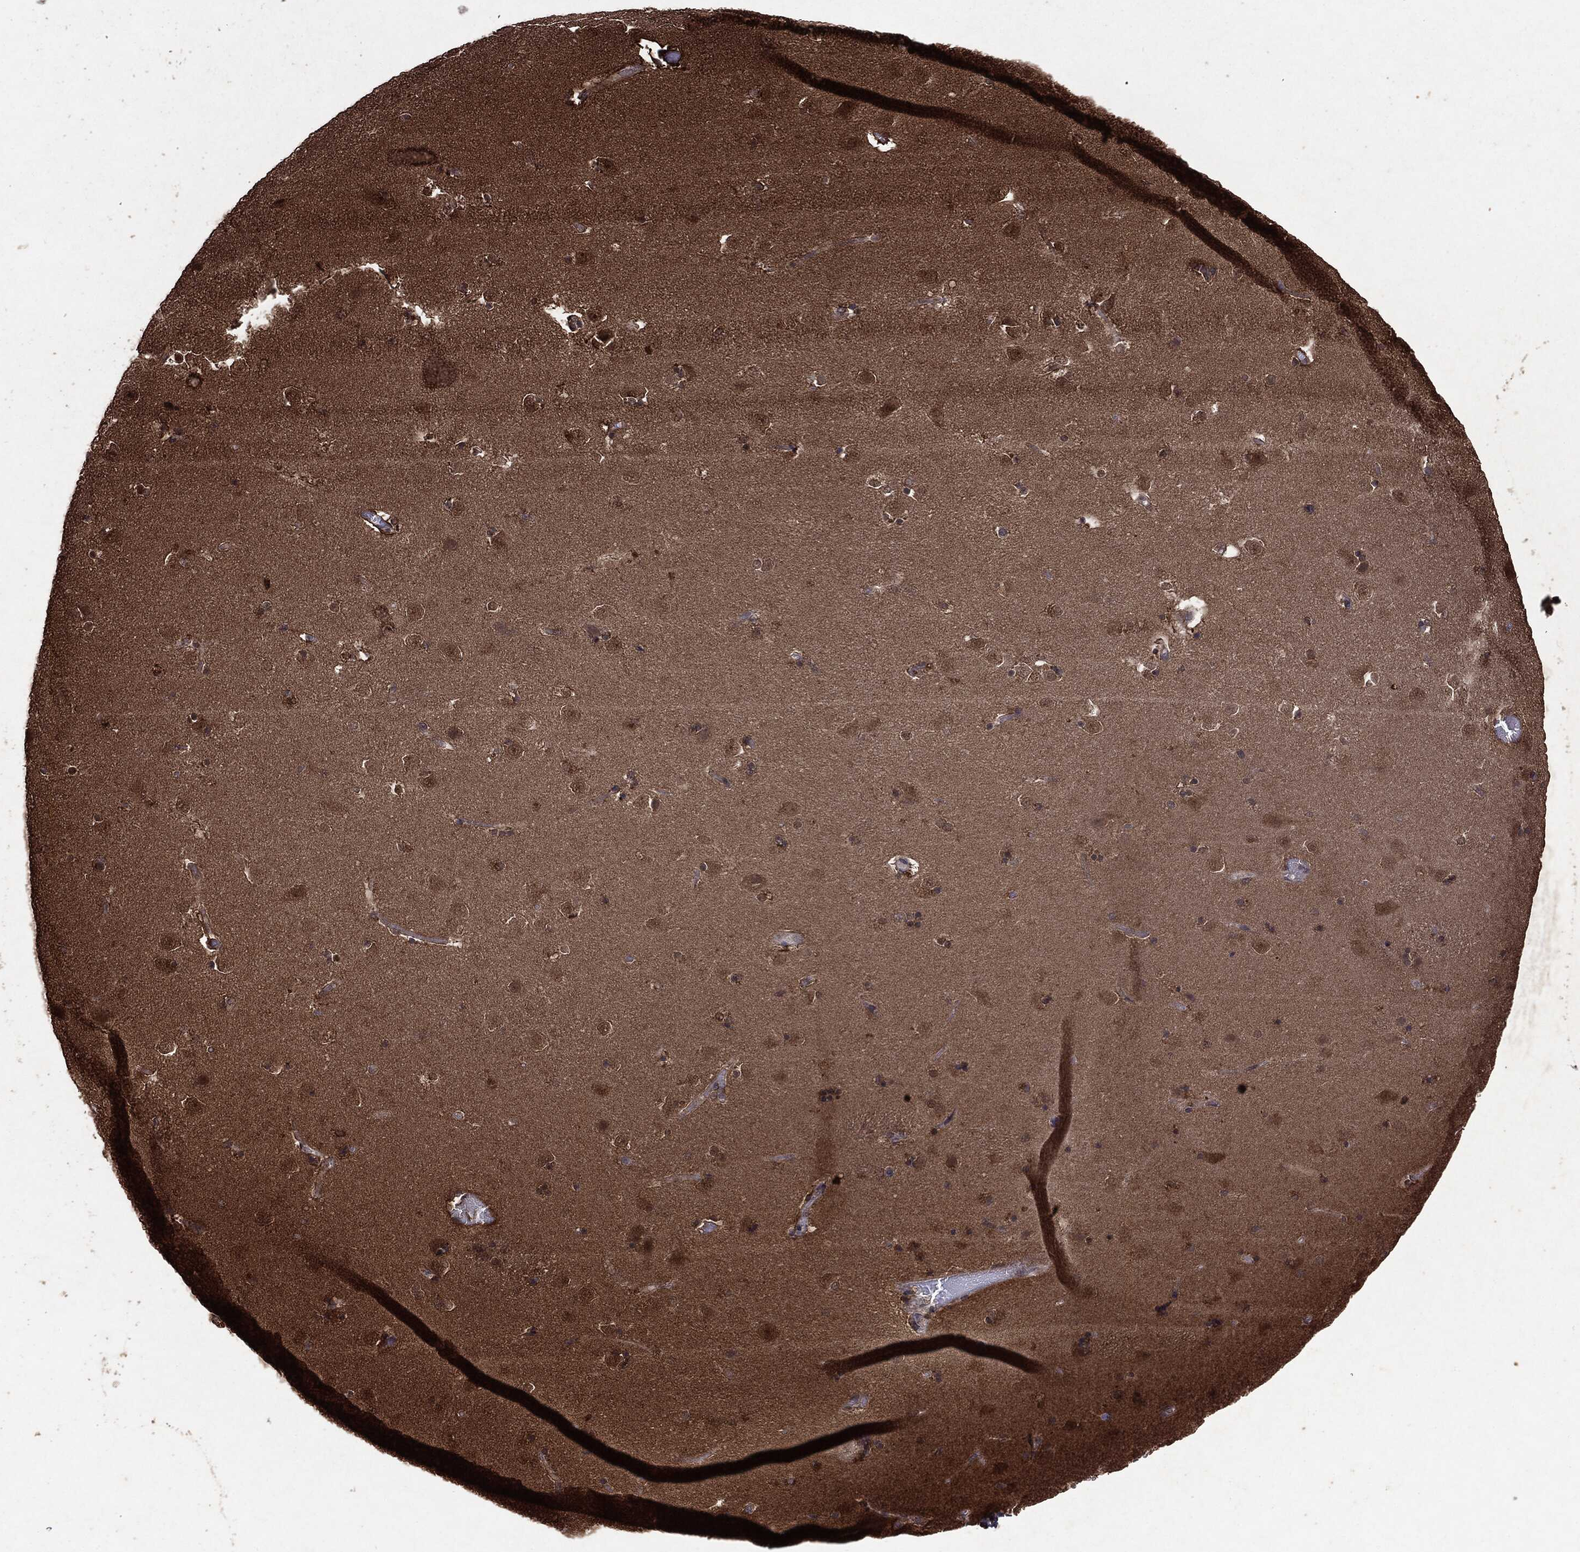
{"staining": {"intensity": "moderate", "quantity": "<25%", "location": "cytoplasmic/membranous"}, "tissue": "caudate", "cell_type": "Glial cells", "image_type": "normal", "snomed": [{"axis": "morphology", "description": "Normal tissue, NOS"}, {"axis": "topography", "description": "Lateral ventricle wall"}], "caption": "The micrograph shows staining of benign caudate, revealing moderate cytoplasmic/membranous protein positivity (brown color) within glial cells. (Stains: DAB in brown, nuclei in blue, Microscopy: brightfield microscopy at high magnification).", "gene": "PEBP1", "patient": {"sex": "male", "age": 51}}